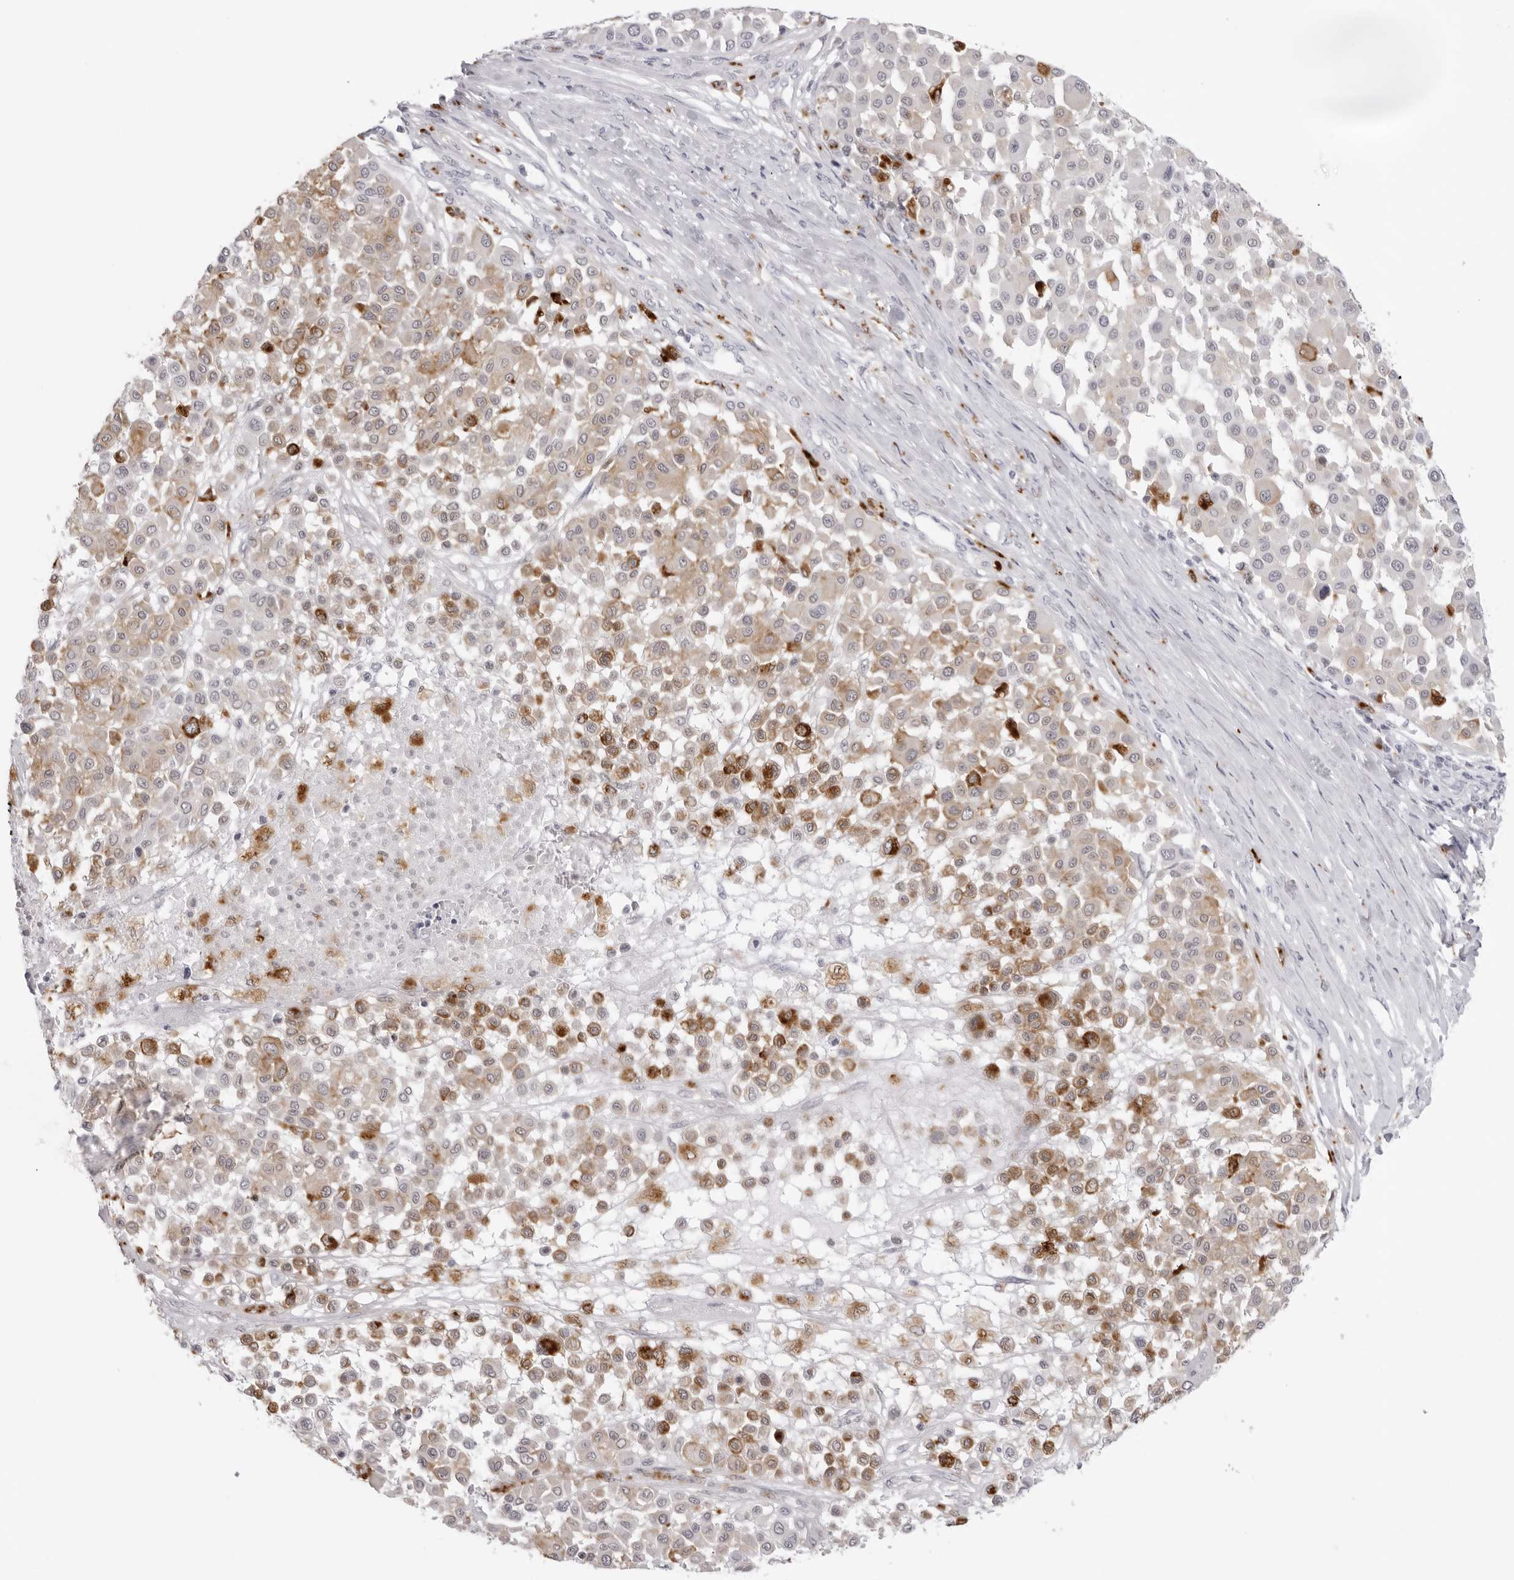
{"staining": {"intensity": "moderate", "quantity": "25%-75%", "location": "cytoplasmic/membranous"}, "tissue": "melanoma", "cell_type": "Tumor cells", "image_type": "cancer", "snomed": [{"axis": "morphology", "description": "Malignant melanoma, Metastatic site"}, {"axis": "topography", "description": "Soft tissue"}], "caption": "Brown immunohistochemical staining in melanoma shows moderate cytoplasmic/membranous expression in about 25%-75% of tumor cells. The staining is performed using DAB (3,3'-diaminobenzidine) brown chromogen to label protein expression. The nuclei are counter-stained blue using hematoxylin.", "gene": "IL25", "patient": {"sex": "male", "age": 41}}